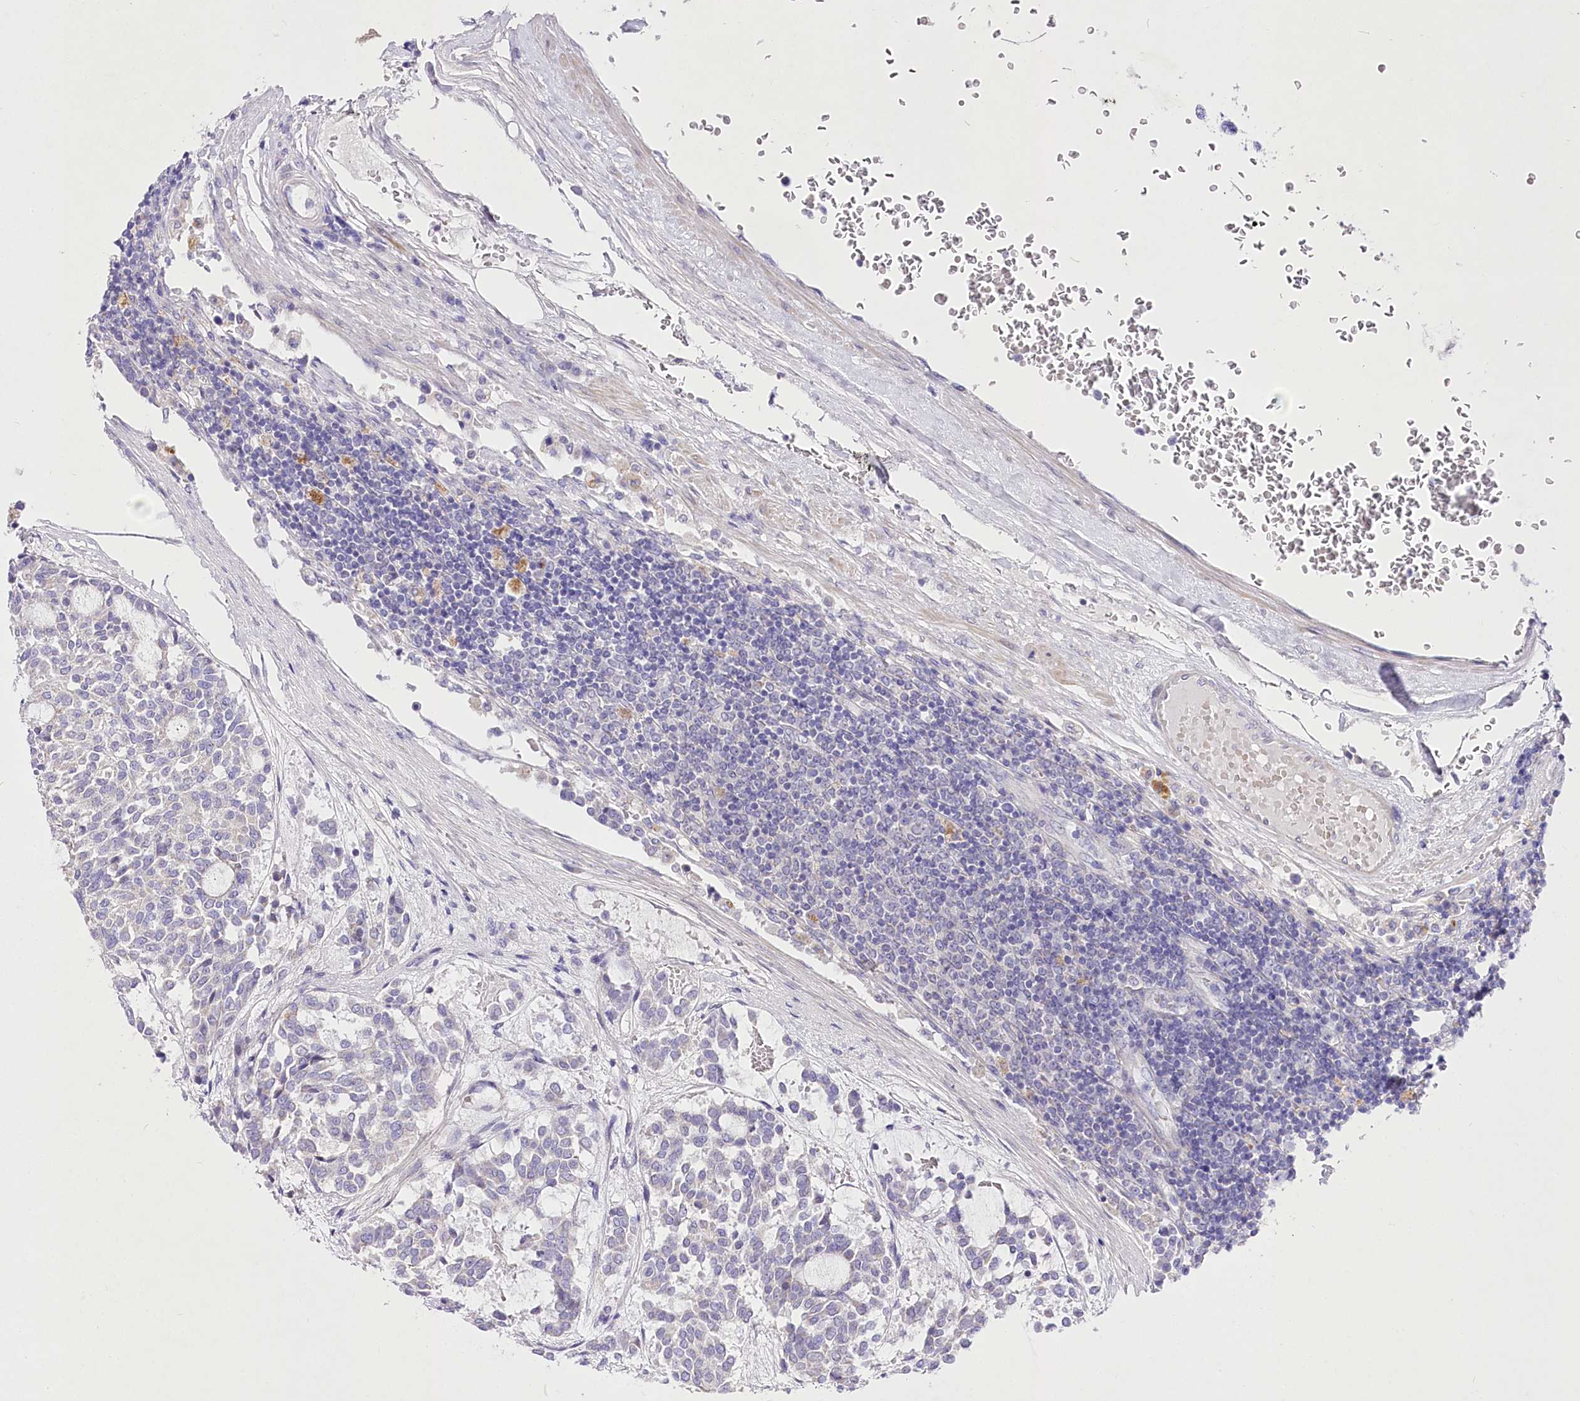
{"staining": {"intensity": "negative", "quantity": "none", "location": "none"}, "tissue": "carcinoid", "cell_type": "Tumor cells", "image_type": "cancer", "snomed": [{"axis": "morphology", "description": "Carcinoid, malignant, NOS"}, {"axis": "topography", "description": "Pancreas"}], "caption": "A high-resolution image shows IHC staining of carcinoid (malignant), which shows no significant staining in tumor cells.", "gene": "LRRC14B", "patient": {"sex": "female", "age": 54}}